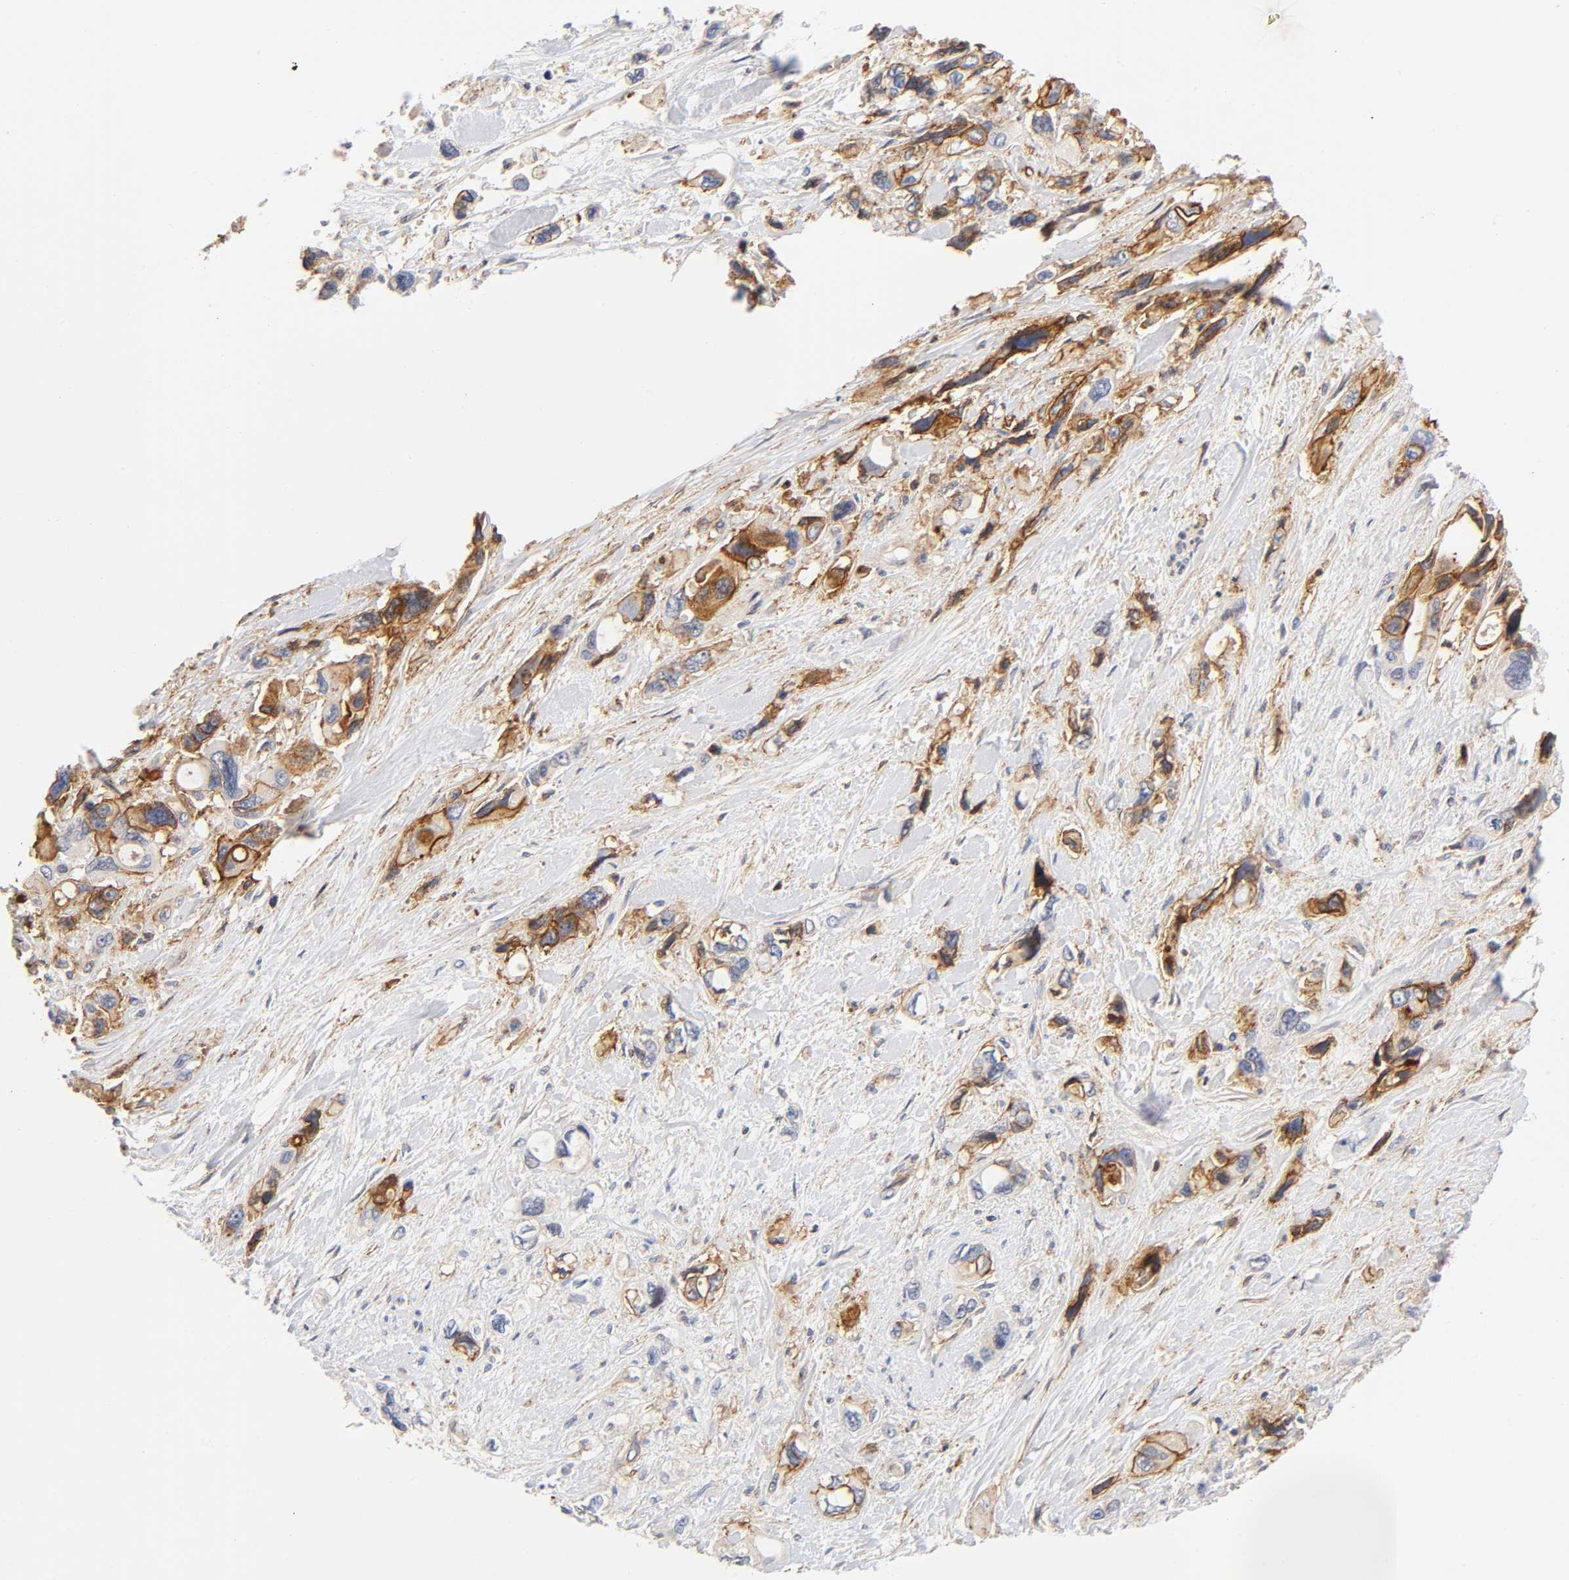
{"staining": {"intensity": "moderate", "quantity": ">75%", "location": "cytoplasmic/membranous"}, "tissue": "pancreatic cancer", "cell_type": "Tumor cells", "image_type": "cancer", "snomed": [{"axis": "morphology", "description": "Adenocarcinoma, NOS"}, {"axis": "topography", "description": "Pancreas"}], "caption": "Tumor cells show medium levels of moderate cytoplasmic/membranous positivity in about >75% of cells in human pancreatic adenocarcinoma.", "gene": "ANXA7", "patient": {"sex": "male", "age": 46}}